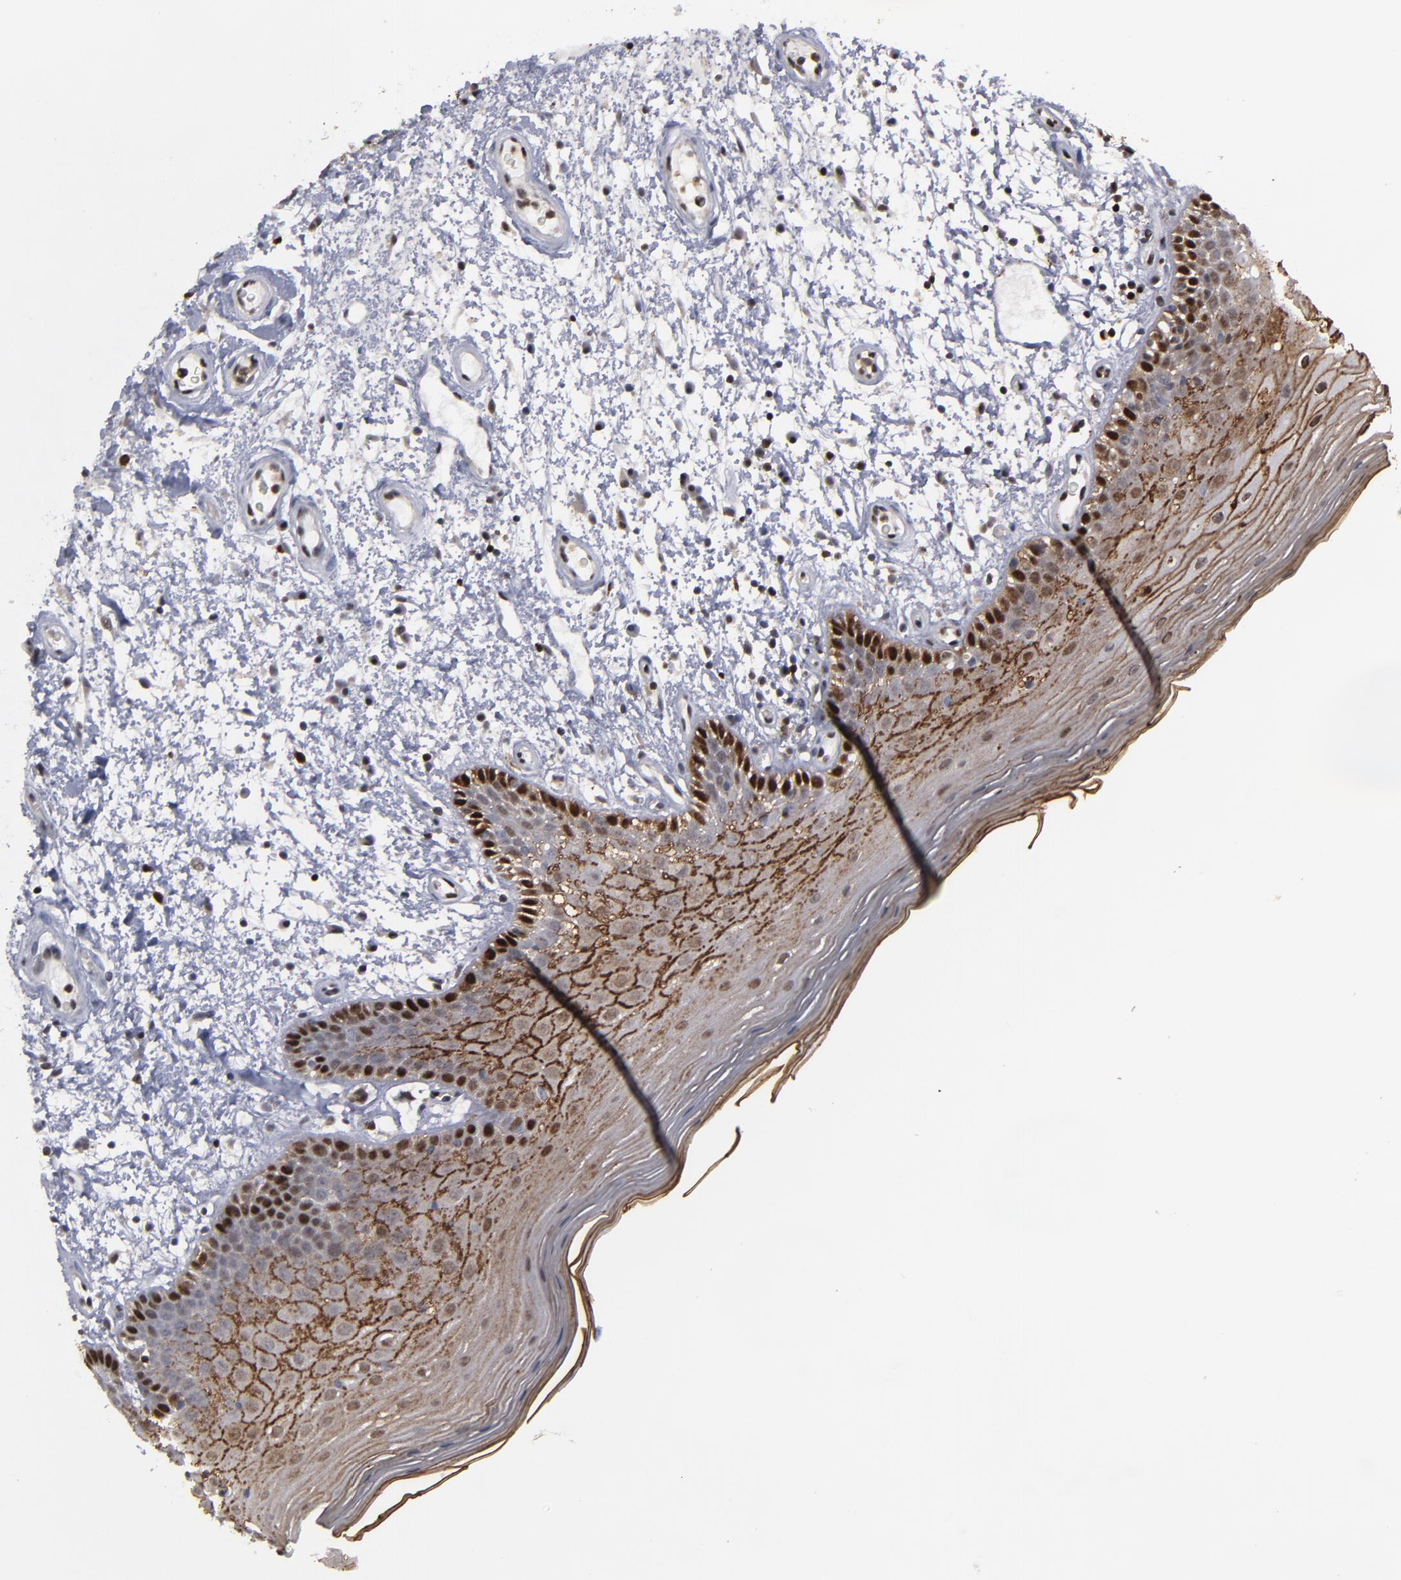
{"staining": {"intensity": "moderate", "quantity": ">75%", "location": "cytoplasmic/membranous,nuclear"}, "tissue": "oral mucosa", "cell_type": "Squamous epithelial cells", "image_type": "normal", "snomed": [{"axis": "morphology", "description": "Normal tissue, NOS"}, {"axis": "morphology", "description": "Squamous cell carcinoma, NOS"}, {"axis": "topography", "description": "Skeletal muscle"}, {"axis": "topography", "description": "Oral tissue"}, {"axis": "topography", "description": "Head-Neck"}], "caption": "Moderate cytoplasmic/membranous,nuclear expression is appreciated in about >75% of squamous epithelial cells in unremarkable oral mucosa.", "gene": "GSR", "patient": {"sex": "male", "age": 71}}